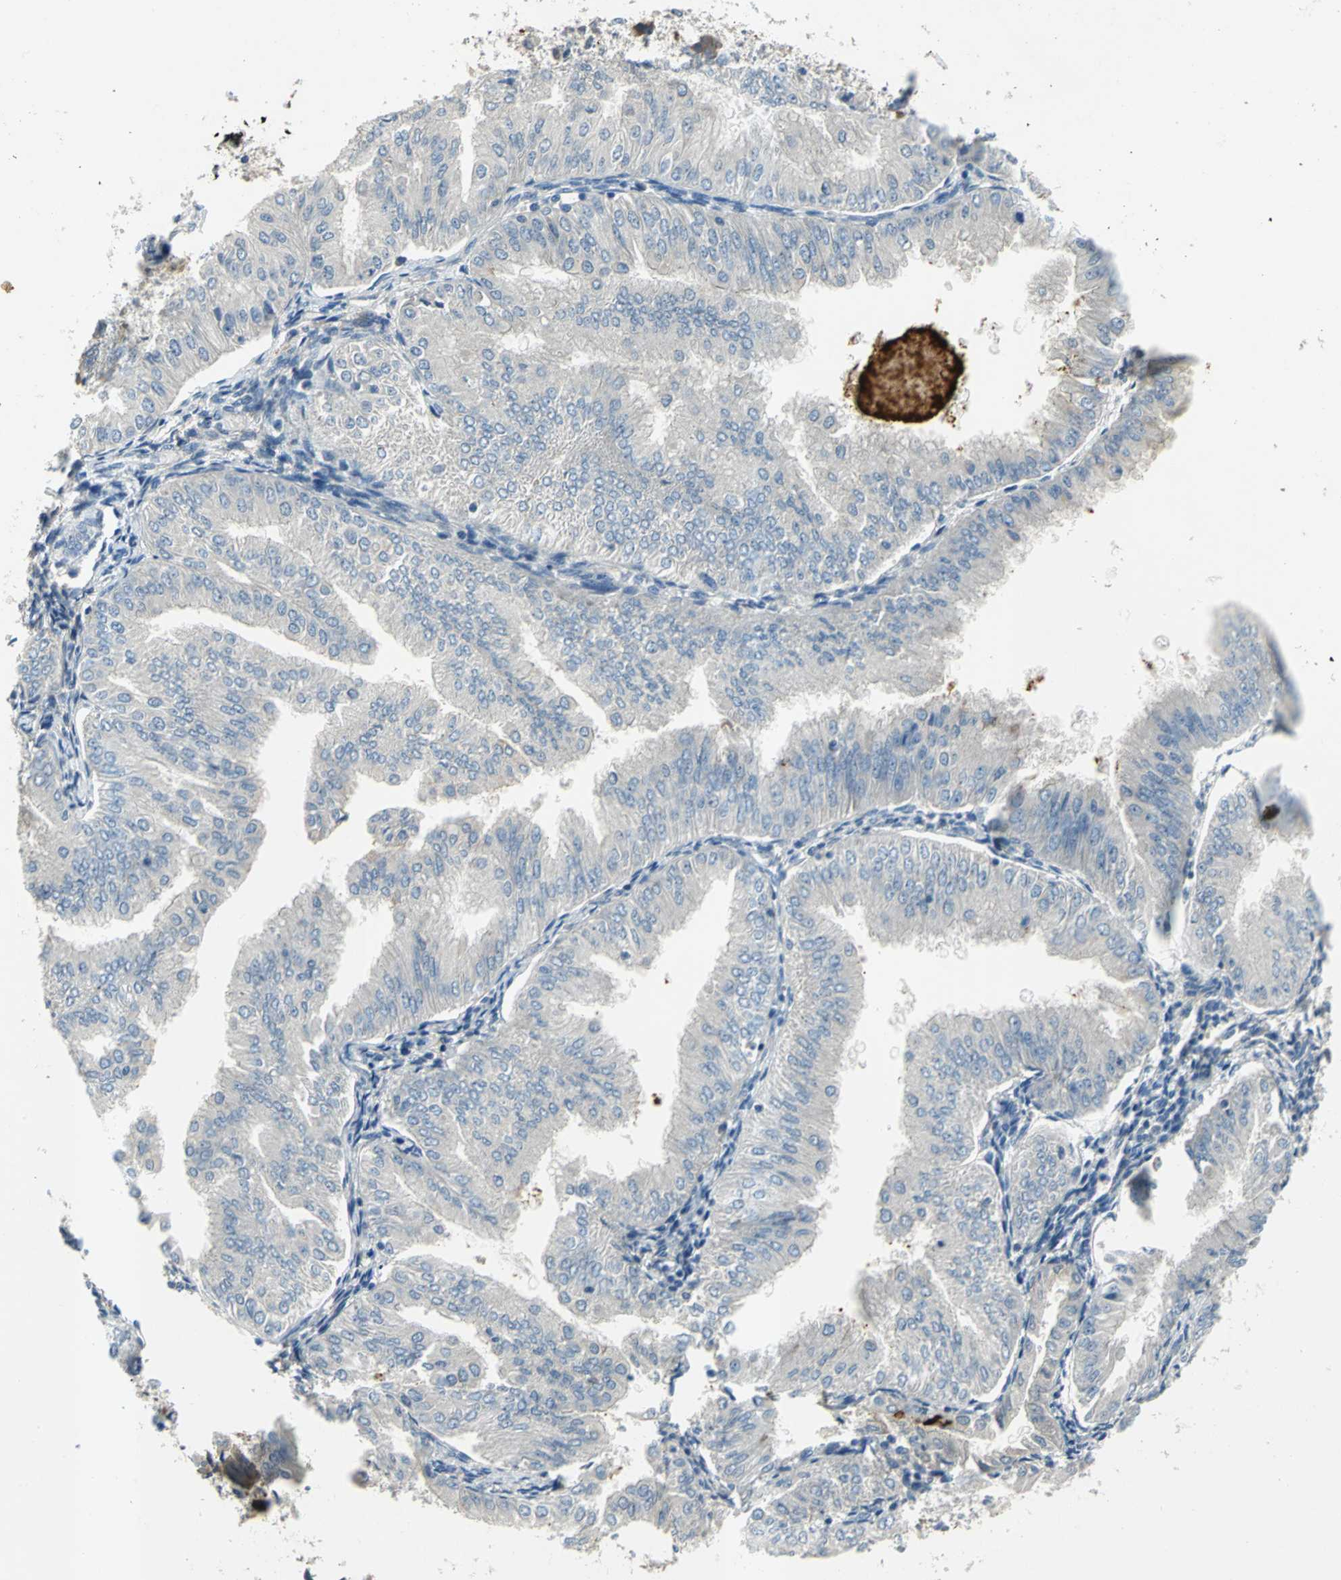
{"staining": {"intensity": "negative", "quantity": "none", "location": "none"}, "tissue": "endometrial cancer", "cell_type": "Tumor cells", "image_type": "cancer", "snomed": [{"axis": "morphology", "description": "Adenocarcinoma, NOS"}, {"axis": "topography", "description": "Endometrium"}], "caption": "Protein analysis of endometrial cancer (adenocarcinoma) shows no significant expression in tumor cells.", "gene": "SLC16A7", "patient": {"sex": "female", "age": 53}}